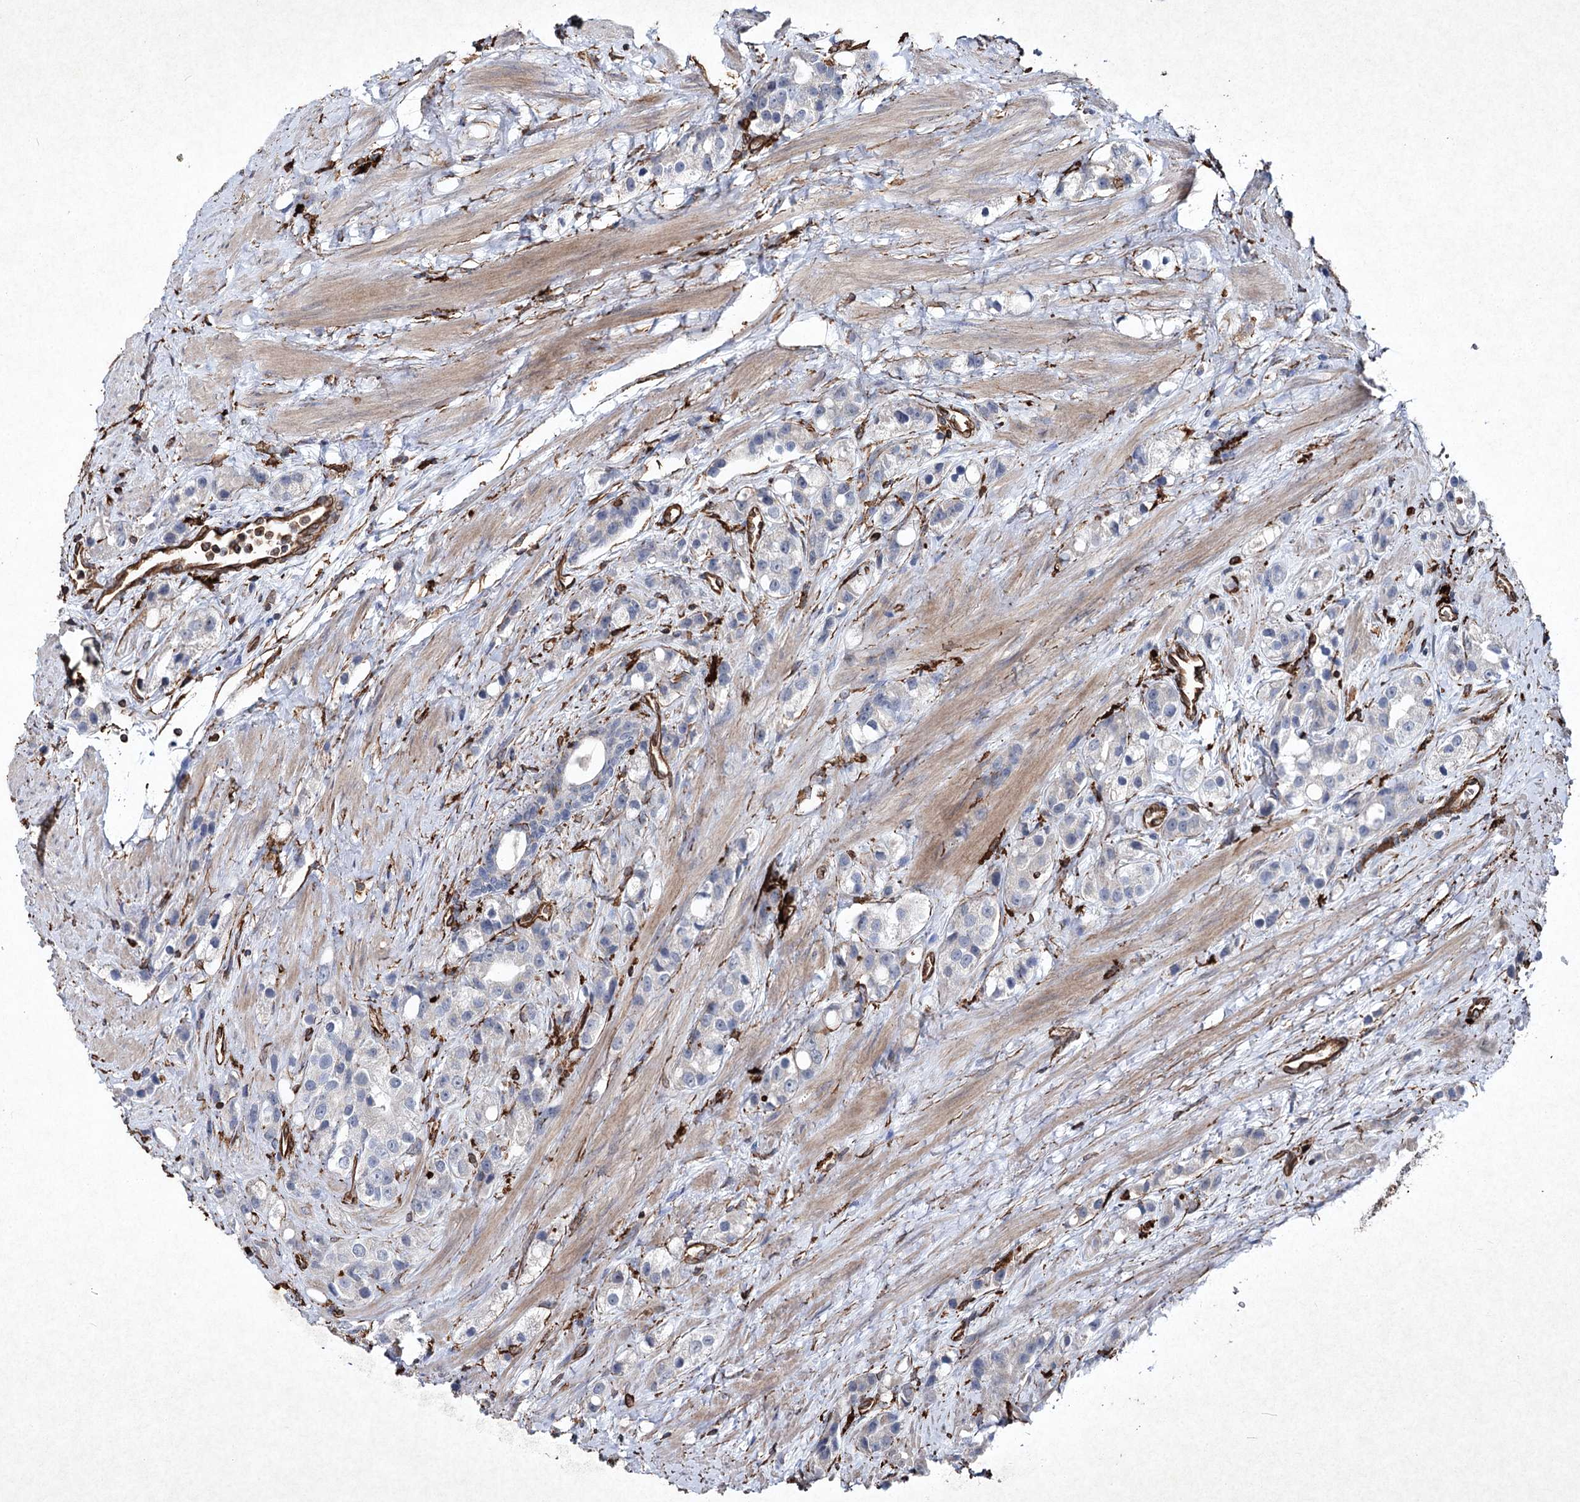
{"staining": {"intensity": "negative", "quantity": "none", "location": "none"}, "tissue": "prostate cancer", "cell_type": "Tumor cells", "image_type": "cancer", "snomed": [{"axis": "morphology", "description": "Adenocarcinoma, NOS"}, {"axis": "topography", "description": "Prostate"}], "caption": "An image of prostate cancer (adenocarcinoma) stained for a protein shows no brown staining in tumor cells.", "gene": "CLEC4M", "patient": {"sex": "male", "age": 79}}